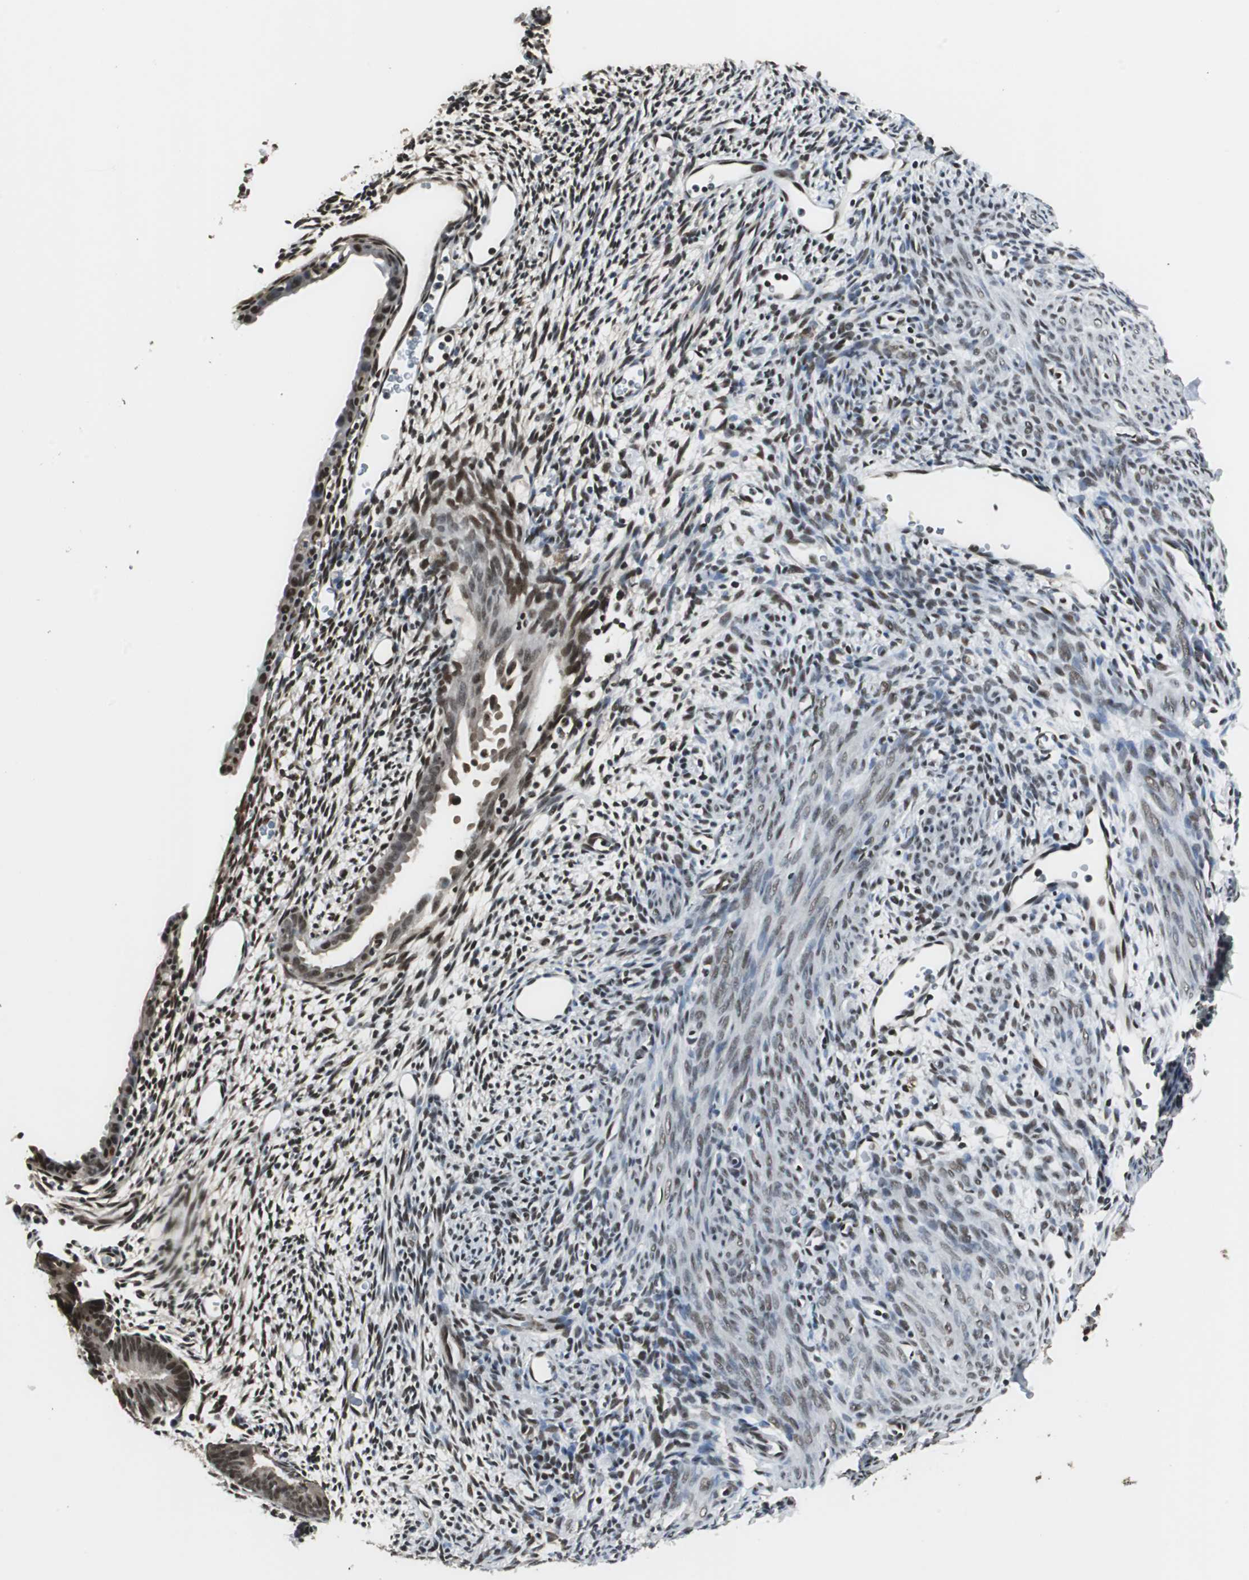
{"staining": {"intensity": "moderate", "quantity": ">75%", "location": "nuclear"}, "tissue": "endometrium", "cell_type": "Cells in endometrial stroma", "image_type": "normal", "snomed": [{"axis": "morphology", "description": "Normal tissue, NOS"}, {"axis": "morphology", "description": "Atrophy, NOS"}, {"axis": "topography", "description": "Uterus"}, {"axis": "topography", "description": "Endometrium"}], "caption": "IHC image of benign endometrium: endometrium stained using immunohistochemistry (IHC) demonstrates medium levels of moderate protein expression localized specifically in the nuclear of cells in endometrial stroma, appearing as a nuclear brown color.", "gene": "MKX", "patient": {"sex": "female", "age": 68}}